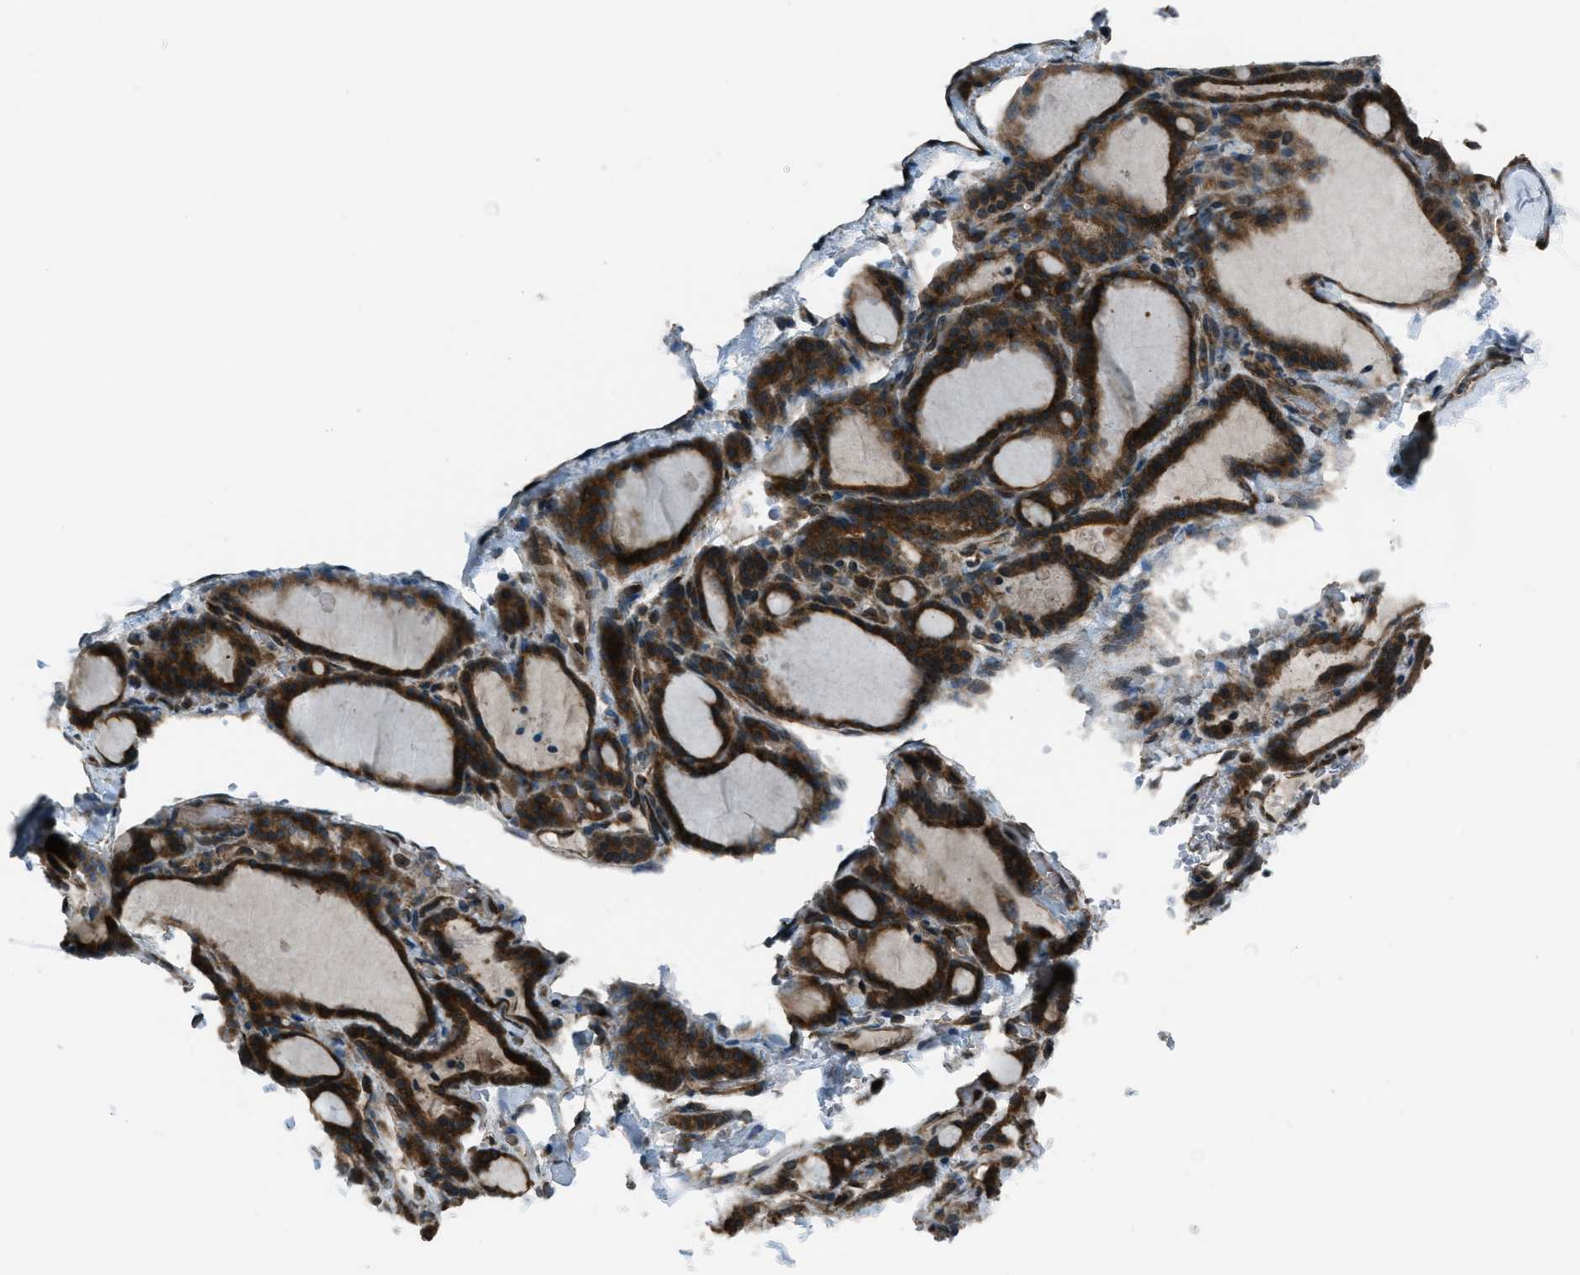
{"staining": {"intensity": "moderate", "quantity": ">75%", "location": "cytoplasmic/membranous,nuclear"}, "tissue": "thyroid gland", "cell_type": "Glandular cells", "image_type": "normal", "snomed": [{"axis": "morphology", "description": "Normal tissue, NOS"}, {"axis": "topography", "description": "Thyroid gland"}], "caption": "The micrograph exhibits staining of normal thyroid gland, revealing moderate cytoplasmic/membranous,nuclear protein expression (brown color) within glandular cells. Using DAB (3,3'-diaminobenzidine) (brown) and hematoxylin (blue) stains, captured at high magnification using brightfield microscopy.", "gene": "ASAP2", "patient": {"sex": "female", "age": 28}}